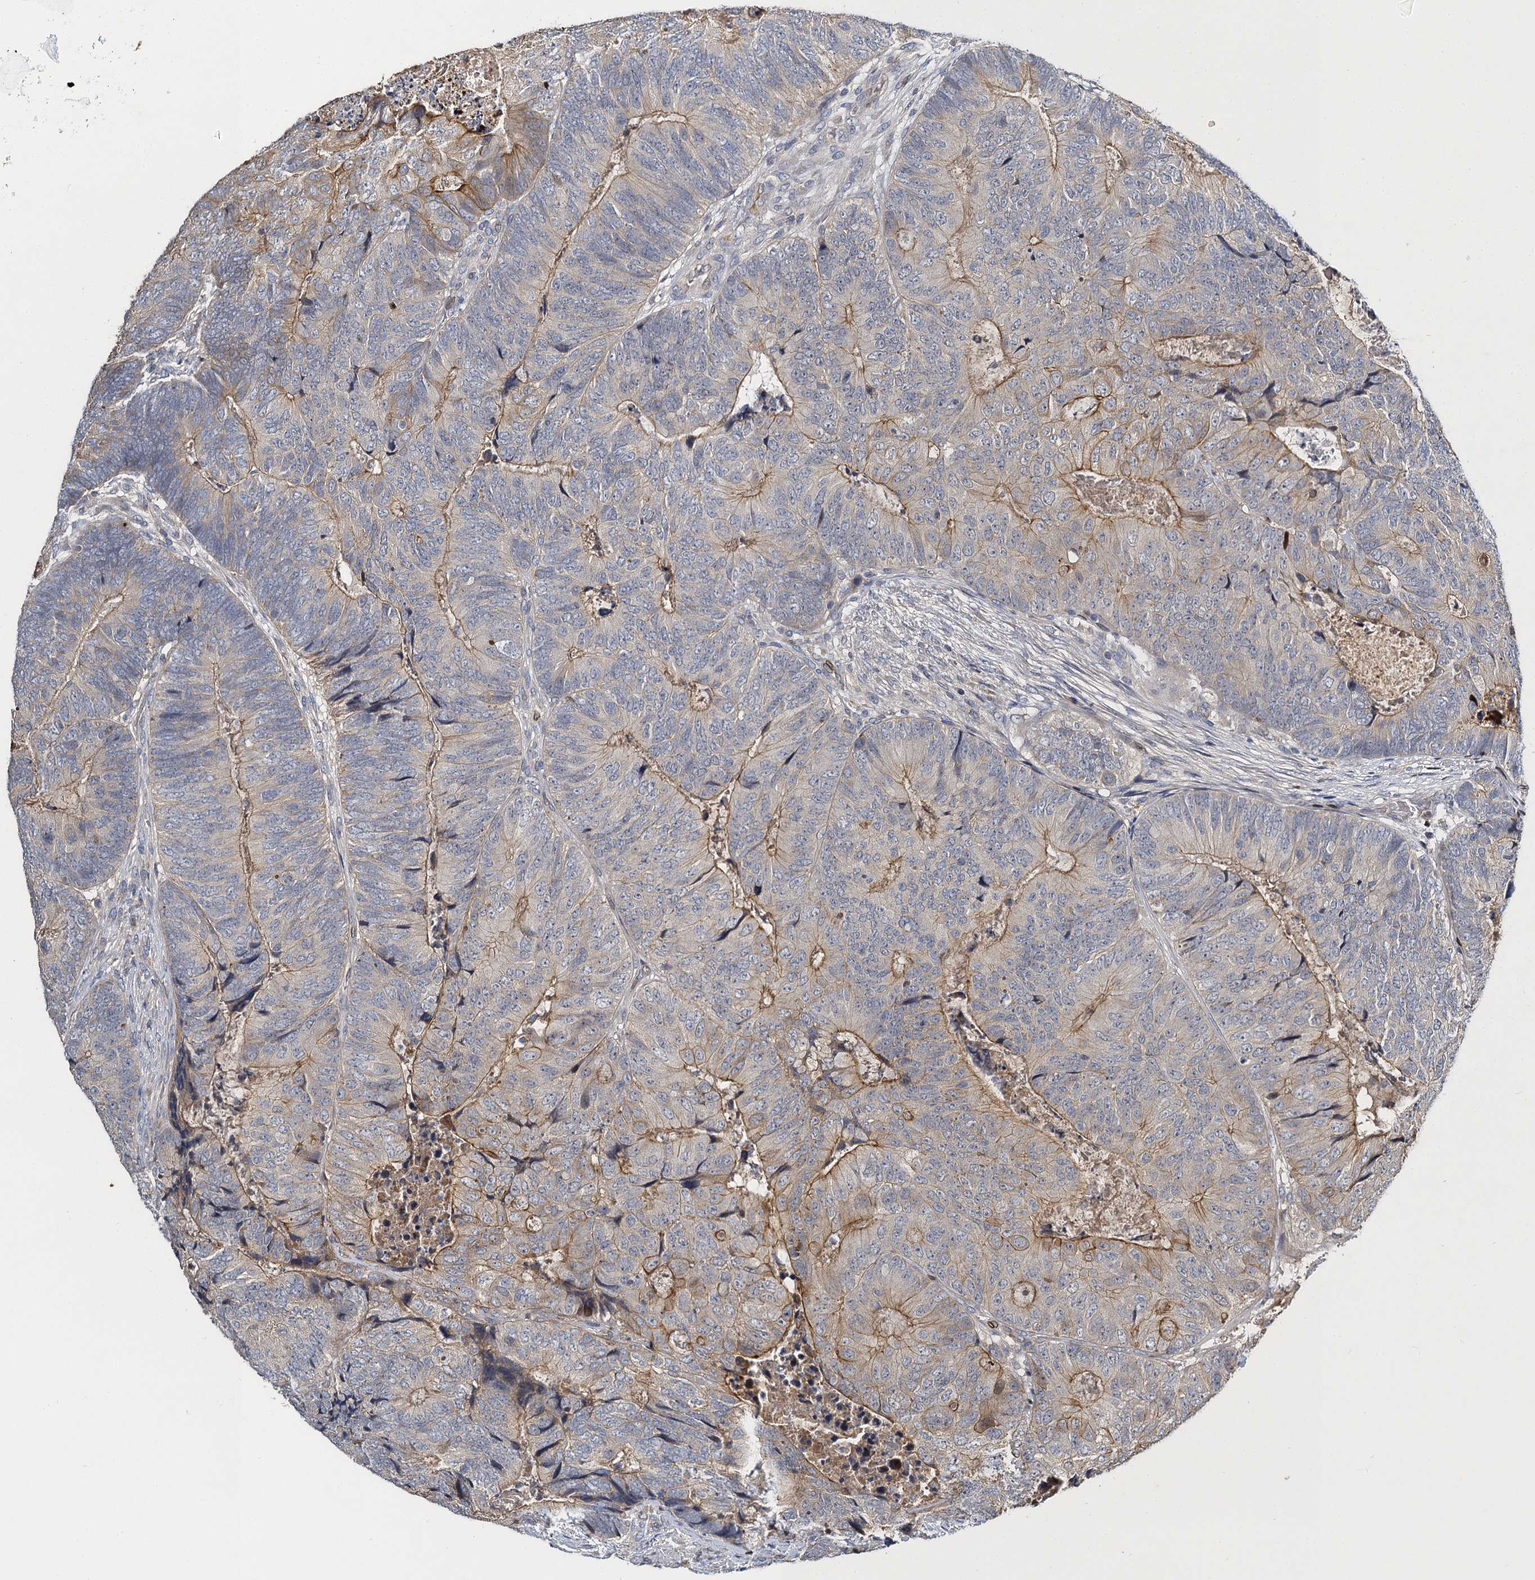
{"staining": {"intensity": "weak", "quantity": "25%-75%", "location": "cytoplasmic/membranous"}, "tissue": "colorectal cancer", "cell_type": "Tumor cells", "image_type": "cancer", "snomed": [{"axis": "morphology", "description": "Adenocarcinoma, NOS"}, {"axis": "topography", "description": "Colon"}], "caption": "Protein staining shows weak cytoplasmic/membranous expression in approximately 25%-75% of tumor cells in adenocarcinoma (colorectal).", "gene": "SLC11A2", "patient": {"sex": "female", "age": 67}}